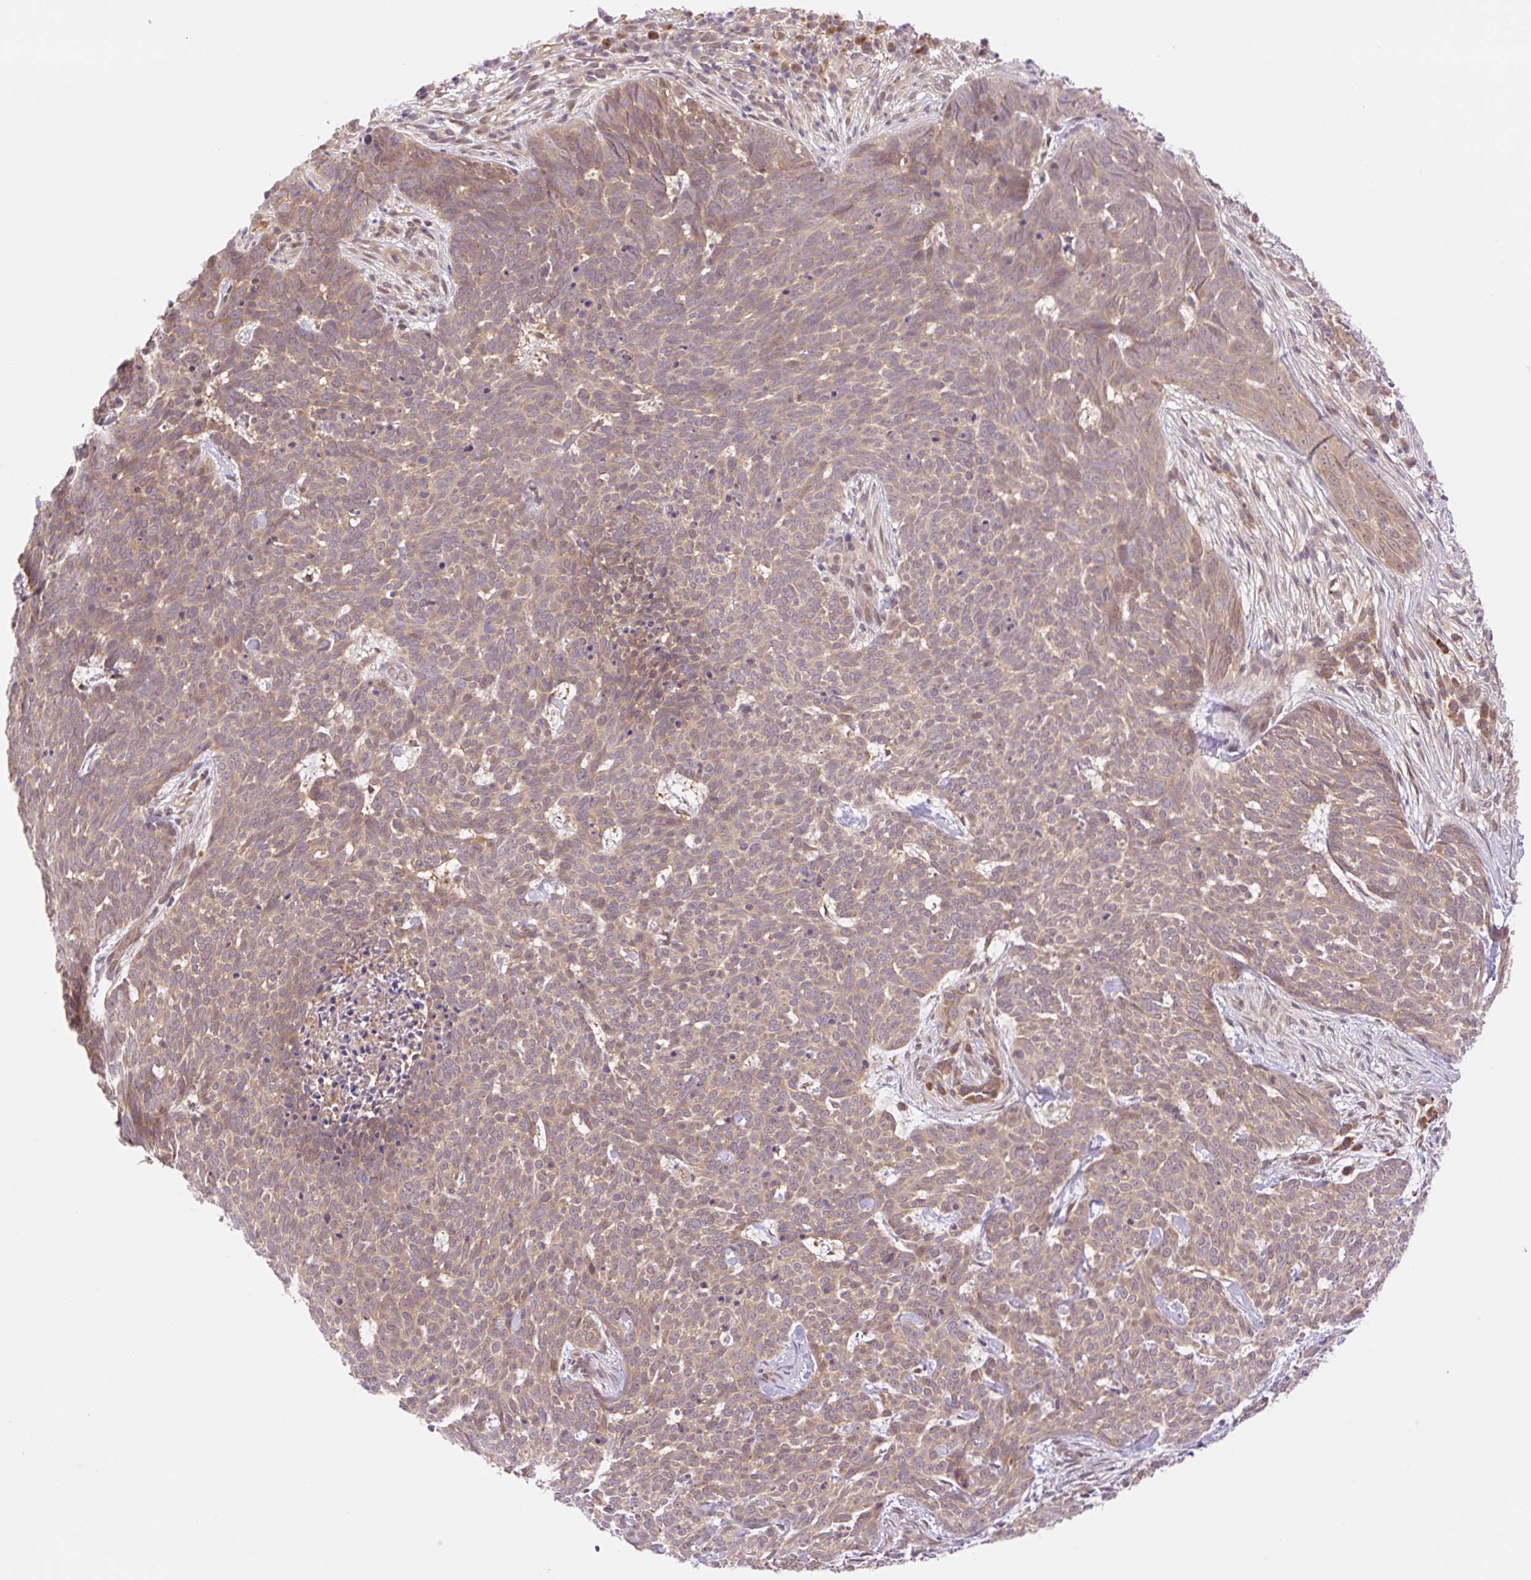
{"staining": {"intensity": "weak", "quantity": ">75%", "location": "cytoplasmic/membranous,nuclear"}, "tissue": "skin cancer", "cell_type": "Tumor cells", "image_type": "cancer", "snomed": [{"axis": "morphology", "description": "Basal cell carcinoma"}, {"axis": "topography", "description": "Skin"}], "caption": "This image demonstrates IHC staining of human skin cancer (basal cell carcinoma), with low weak cytoplasmic/membranous and nuclear expression in approximately >75% of tumor cells.", "gene": "VPS25", "patient": {"sex": "female", "age": 93}}